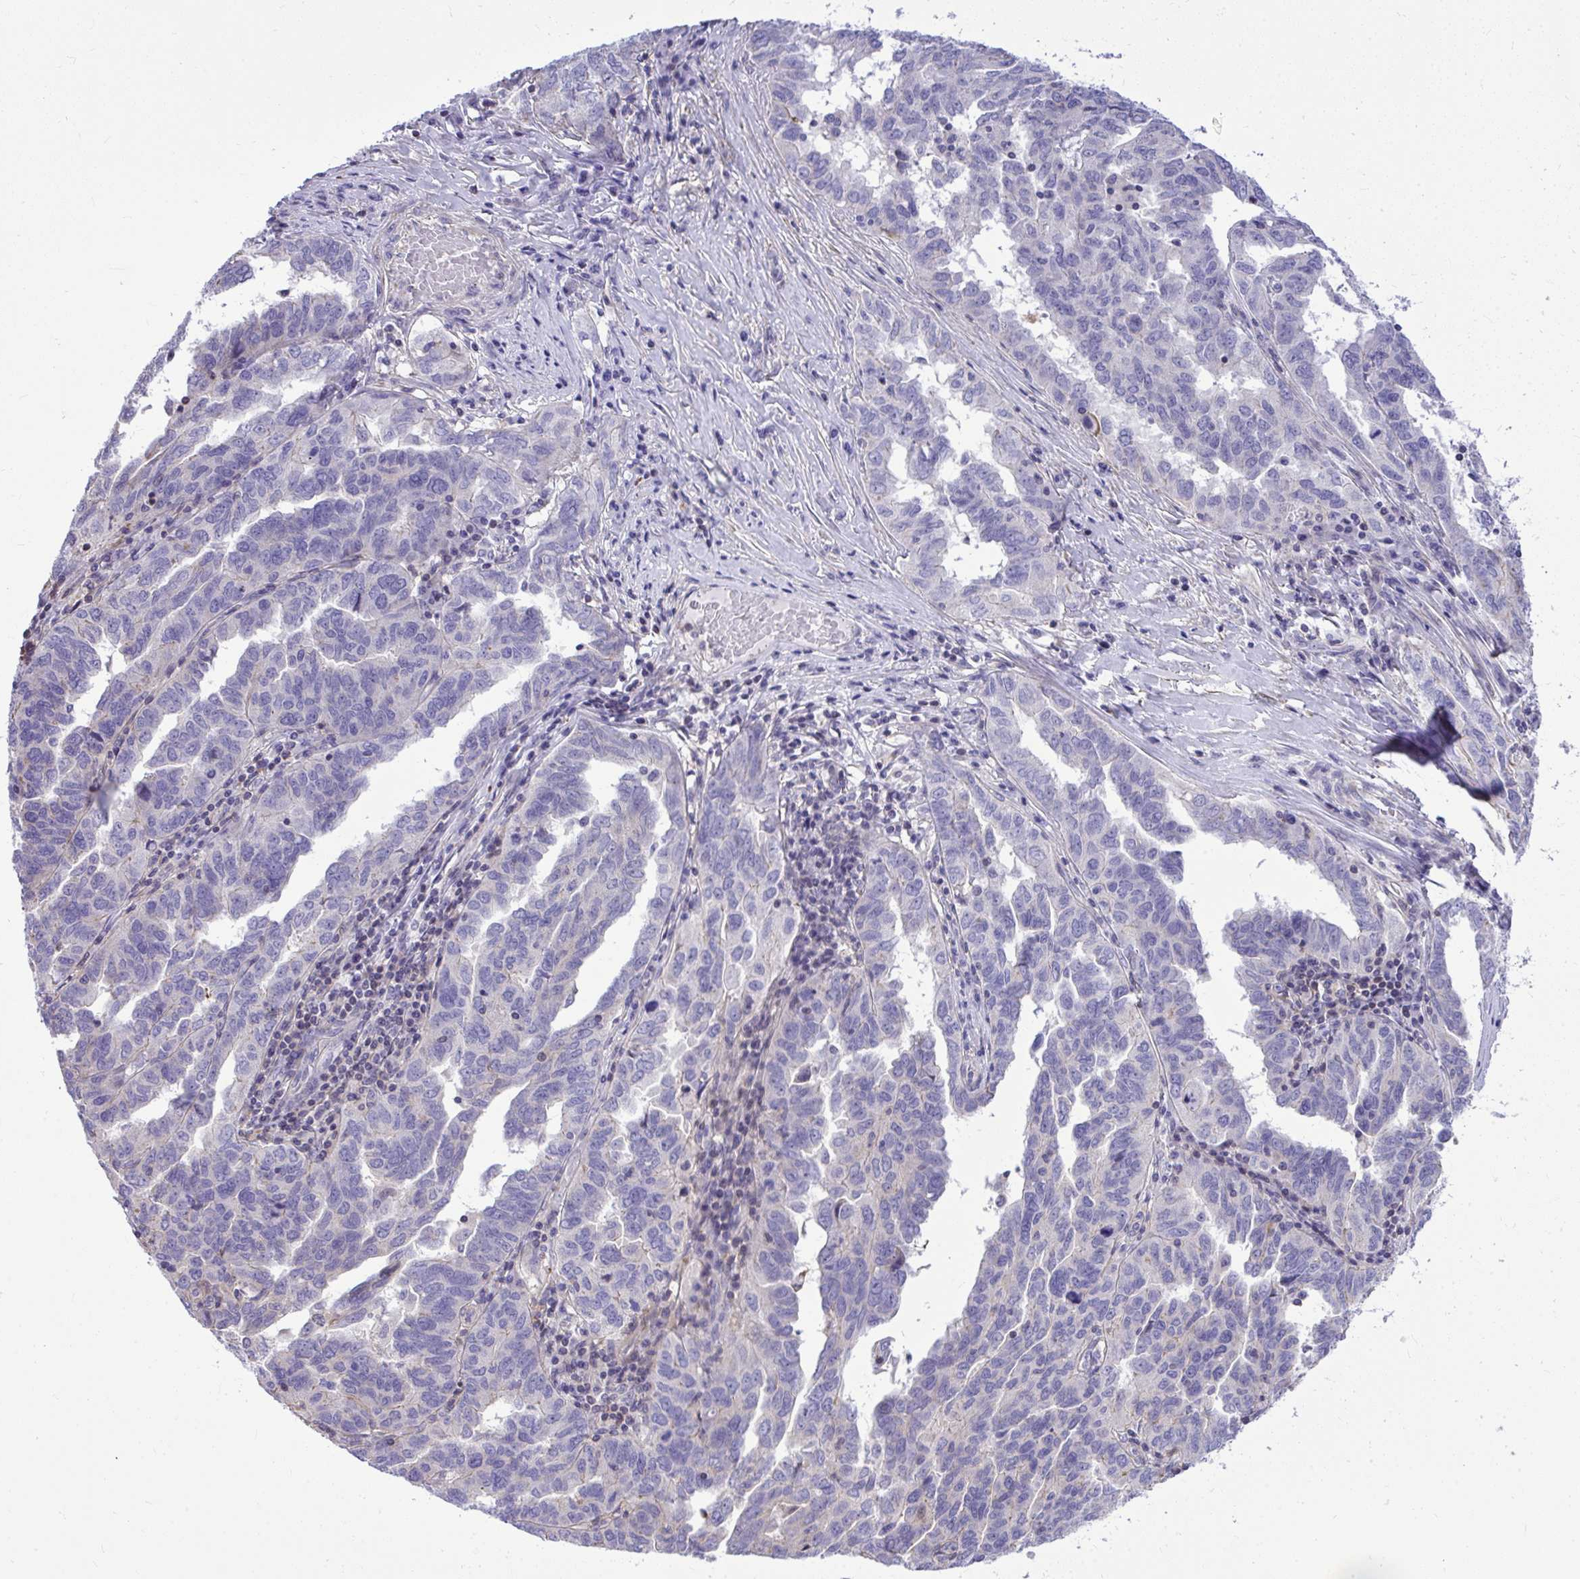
{"staining": {"intensity": "negative", "quantity": "none", "location": "none"}, "tissue": "ovarian cancer", "cell_type": "Tumor cells", "image_type": "cancer", "snomed": [{"axis": "morphology", "description": "Cystadenocarcinoma, serous, NOS"}, {"axis": "topography", "description": "Ovary"}], "caption": "Immunohistochemical staining of serous cystadenocarcinoma (ovarian) demonstrates no significant positivity in tumor cells.", "gene": "GRK4", "patient": {"sex": "female", "age": 64}}